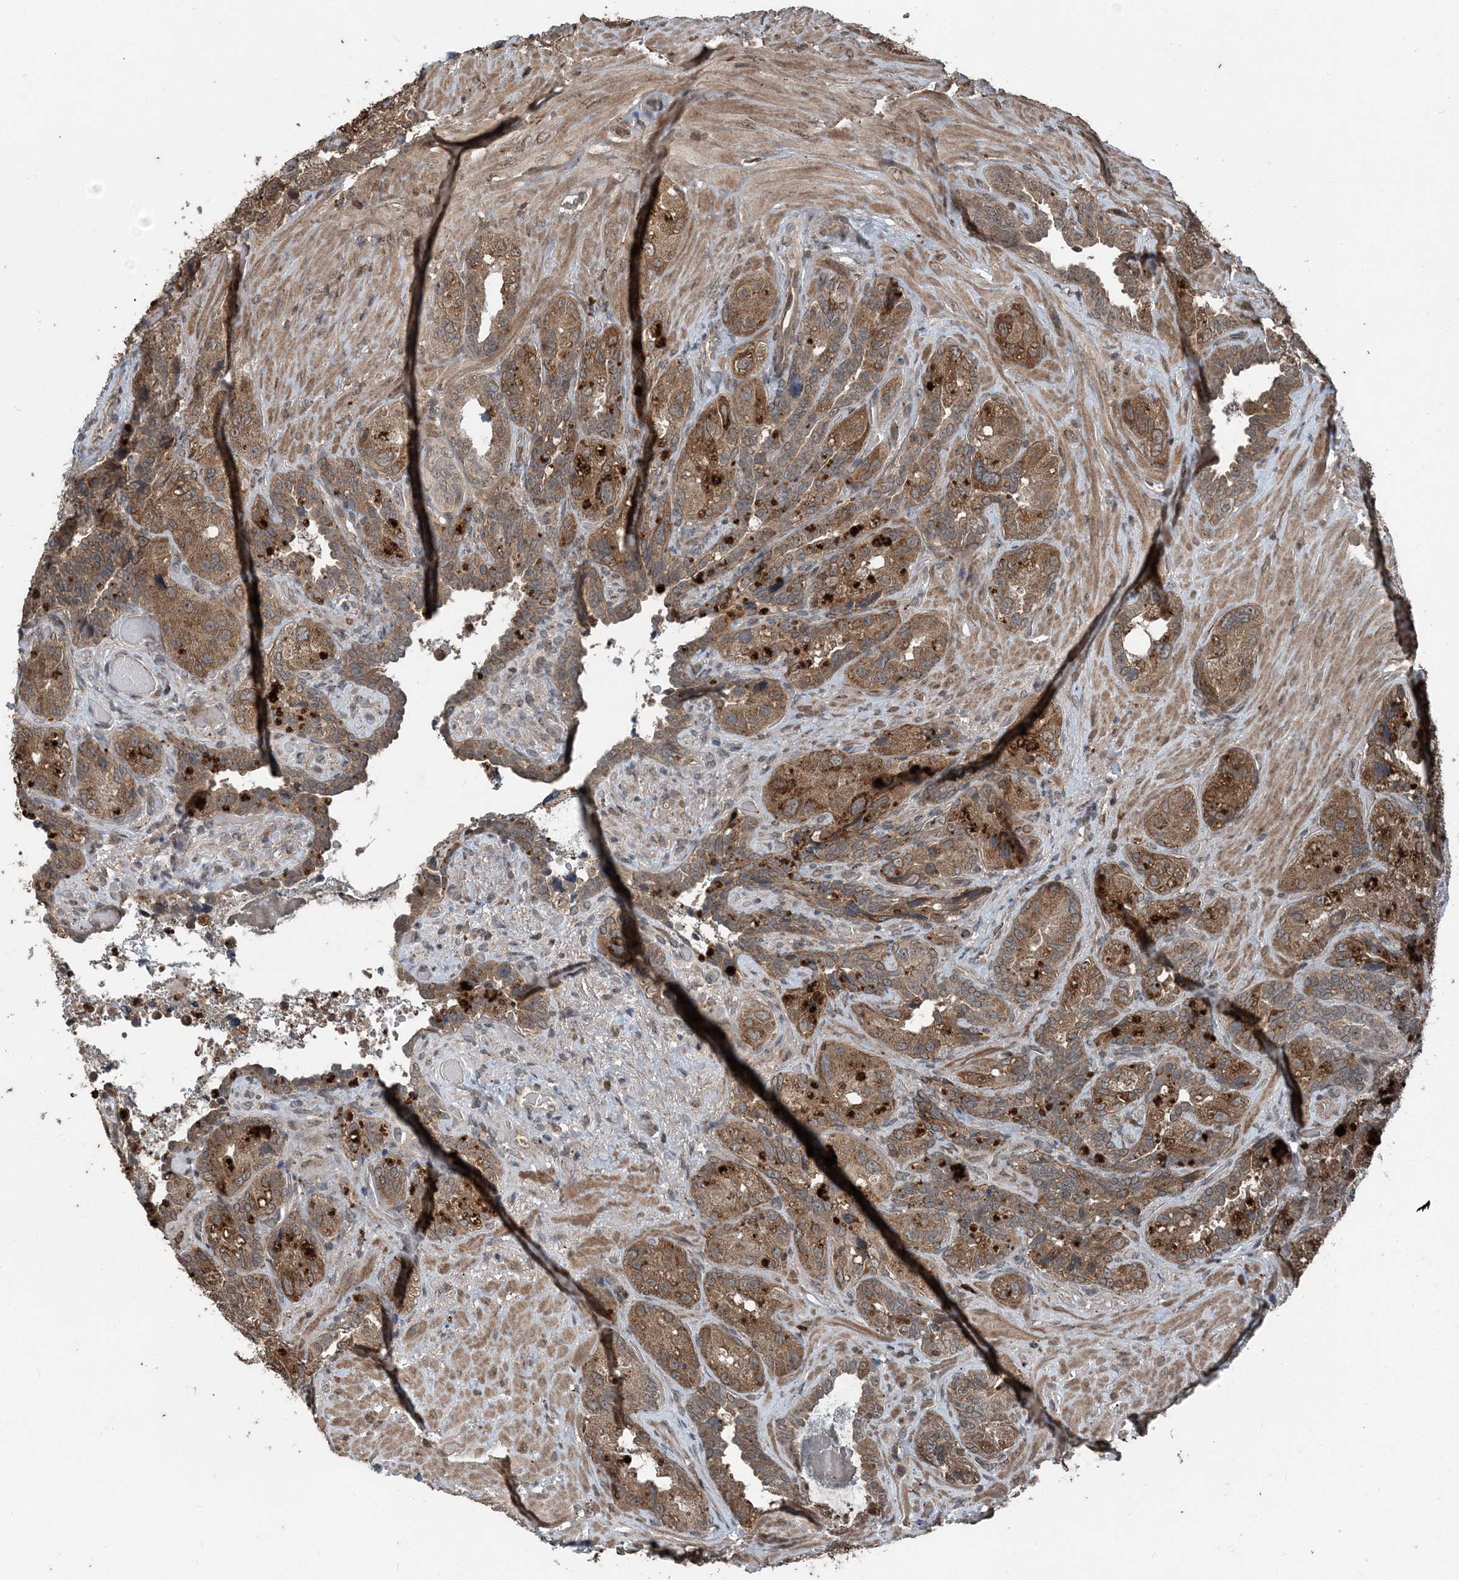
{"staining": {"intensity": "moderate", "quantity": ">75%", "location": "cytoplasmic/membranous"}, "tissue": "seminal vesicle", "cell_type": "Glandular cells", "image_type": "normal", "snomed": [{"axis": "morphology", "description": "Normal tissue, NOS"}, {"axis": "topography", "description": "Seminal veicle"}, {"axis": "topography", "description": "Peripheral nerve tissue"}], "caption": "IHC of benign seminal vesicle demonstrates medium levels of moderate cytoplasmic/membranous expression in approximately >75% of glandular cells.", "gene": "CFL1", "patient": {"sex": "male", "age": 67}}